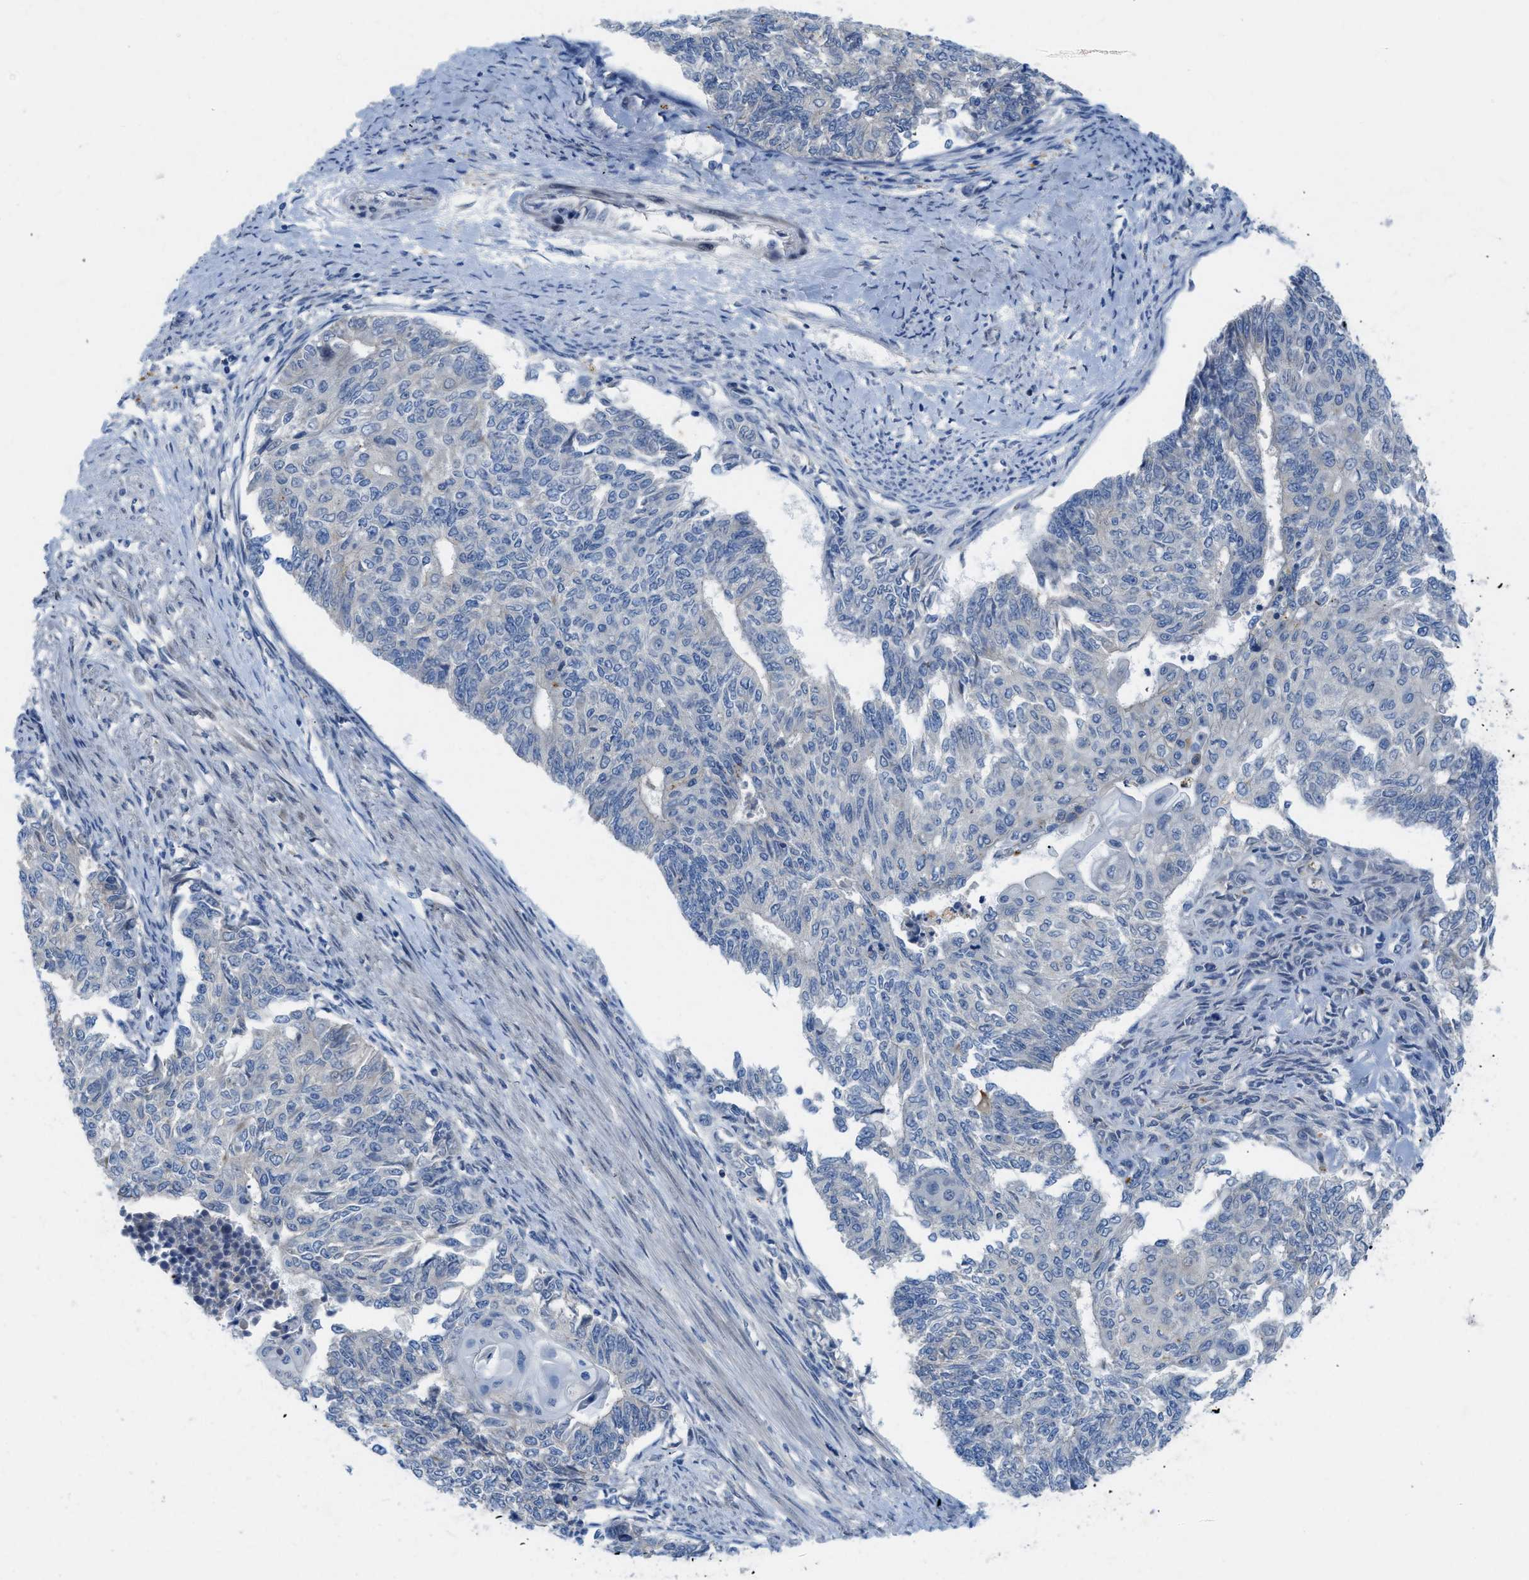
{"staining": {"intensity": "negative", "quantity": "none", "location": "none"}, "tissue": "endometrial cancer", "cell_type": "Tumor cells", "image_type": "cancer", "snomed": [{"axis": "morphology", "description": "Adenocarcinoma, NOS"}, {"axis": "topography", "description": "Endometrium"}], "caption": "Protein analysis of endometrial cancer shows no significant expression in tumor cells.", "gene": "TMEM248", "patient": {"sex": "female", "age": 32}}